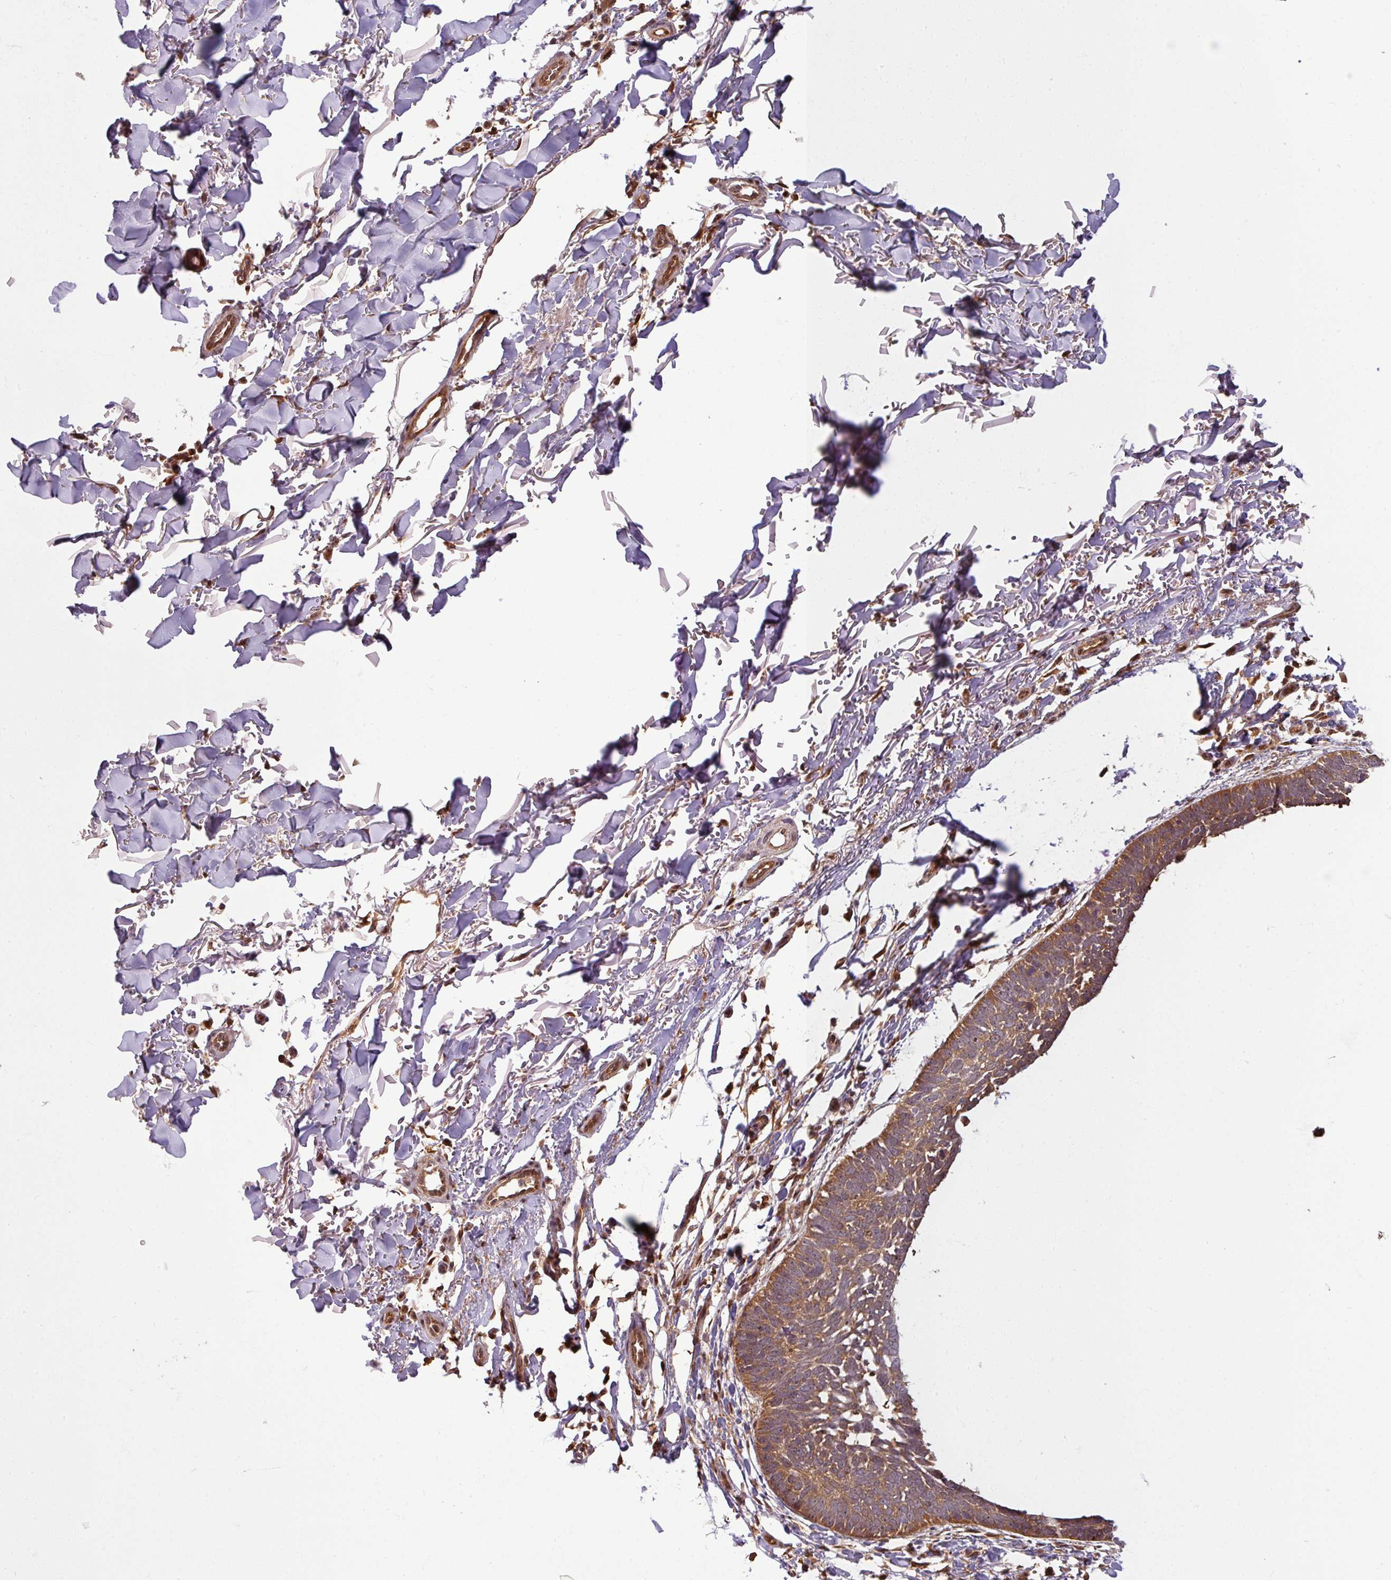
{"staining": {"intensity": "moderate", "quantity": ">75%", "location": "cytoplasmic/membranous"}, "tissue": "skin cancer", "cell_type": "Tumor cells", "image_type": "cancer", "snomed": [{"axis": "morphology", "description": "Normal tissue, NOS"}, {"axis": "morphology", "description": "Basal cell carcinoma"}, {"axis": "topography", "description": "Skin"}], "caption": "Approximately >75% of tumor cells in skin basal cell carcinoma reveal moderate cytoplasmic/membranous protein staining as visualized by brown immunohistochemical staining.", "gene": "KCTD11", "patient": {"sex": "male", "age": 77}}